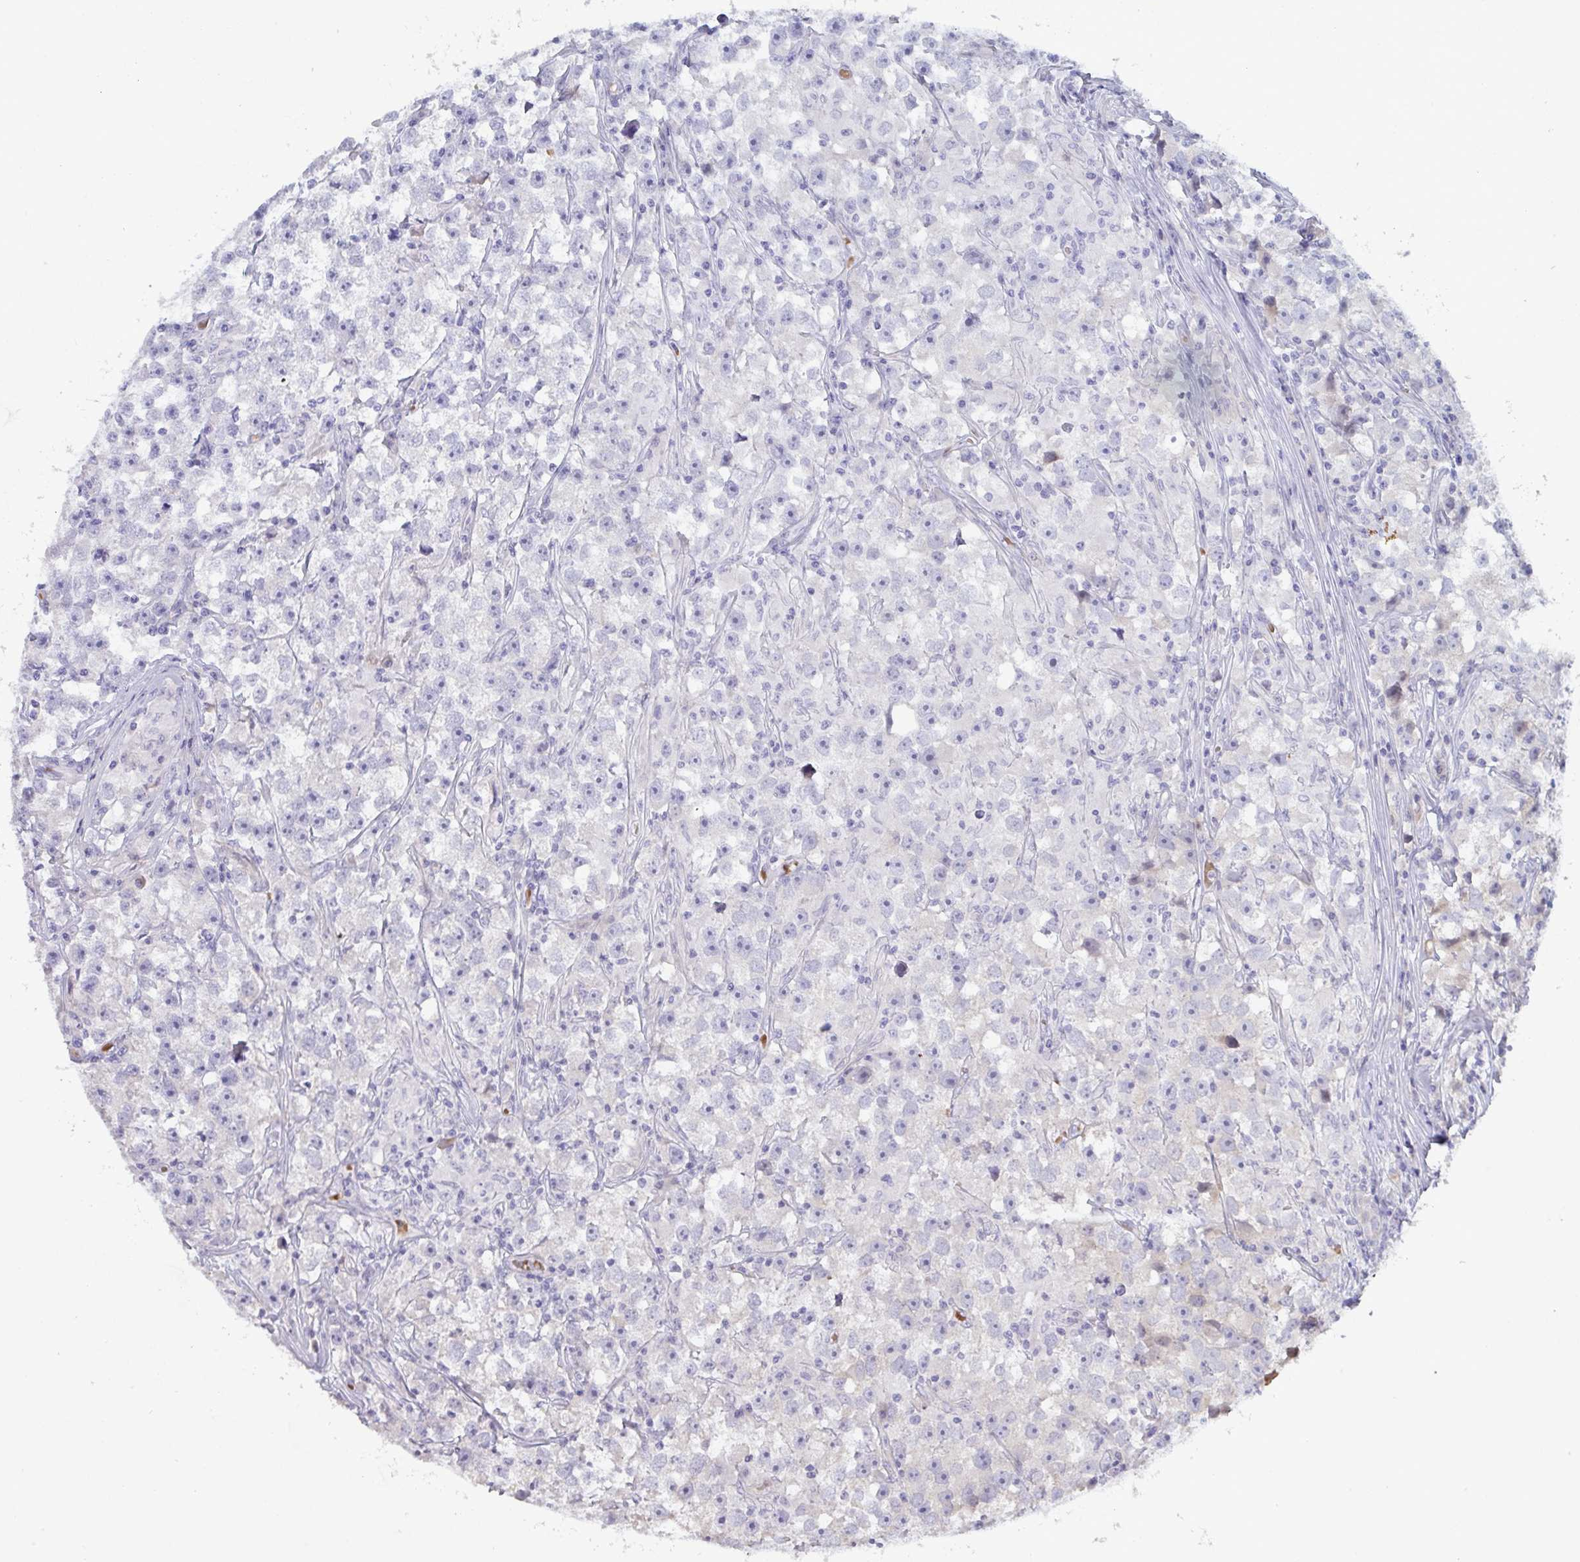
{"staining": {"intensity": "negative", "quantity": "none", "location": "none"}, "tissue": "testis cancer", "cell_type": "Tumor cells", "image_type": "cancer", "snomed": [{"axis": "morphology", "description": "Seminoma, NOS"}, {"axis": "topography", "description": "Testis"}], "caption": "IHC photomicrograph of testis cancer (seminoma) stained for a protein (brown), which demonstrates no staining in tumor cells.", "gene": "ZNF684", "patient": {"sex": "male", "age": 33}}